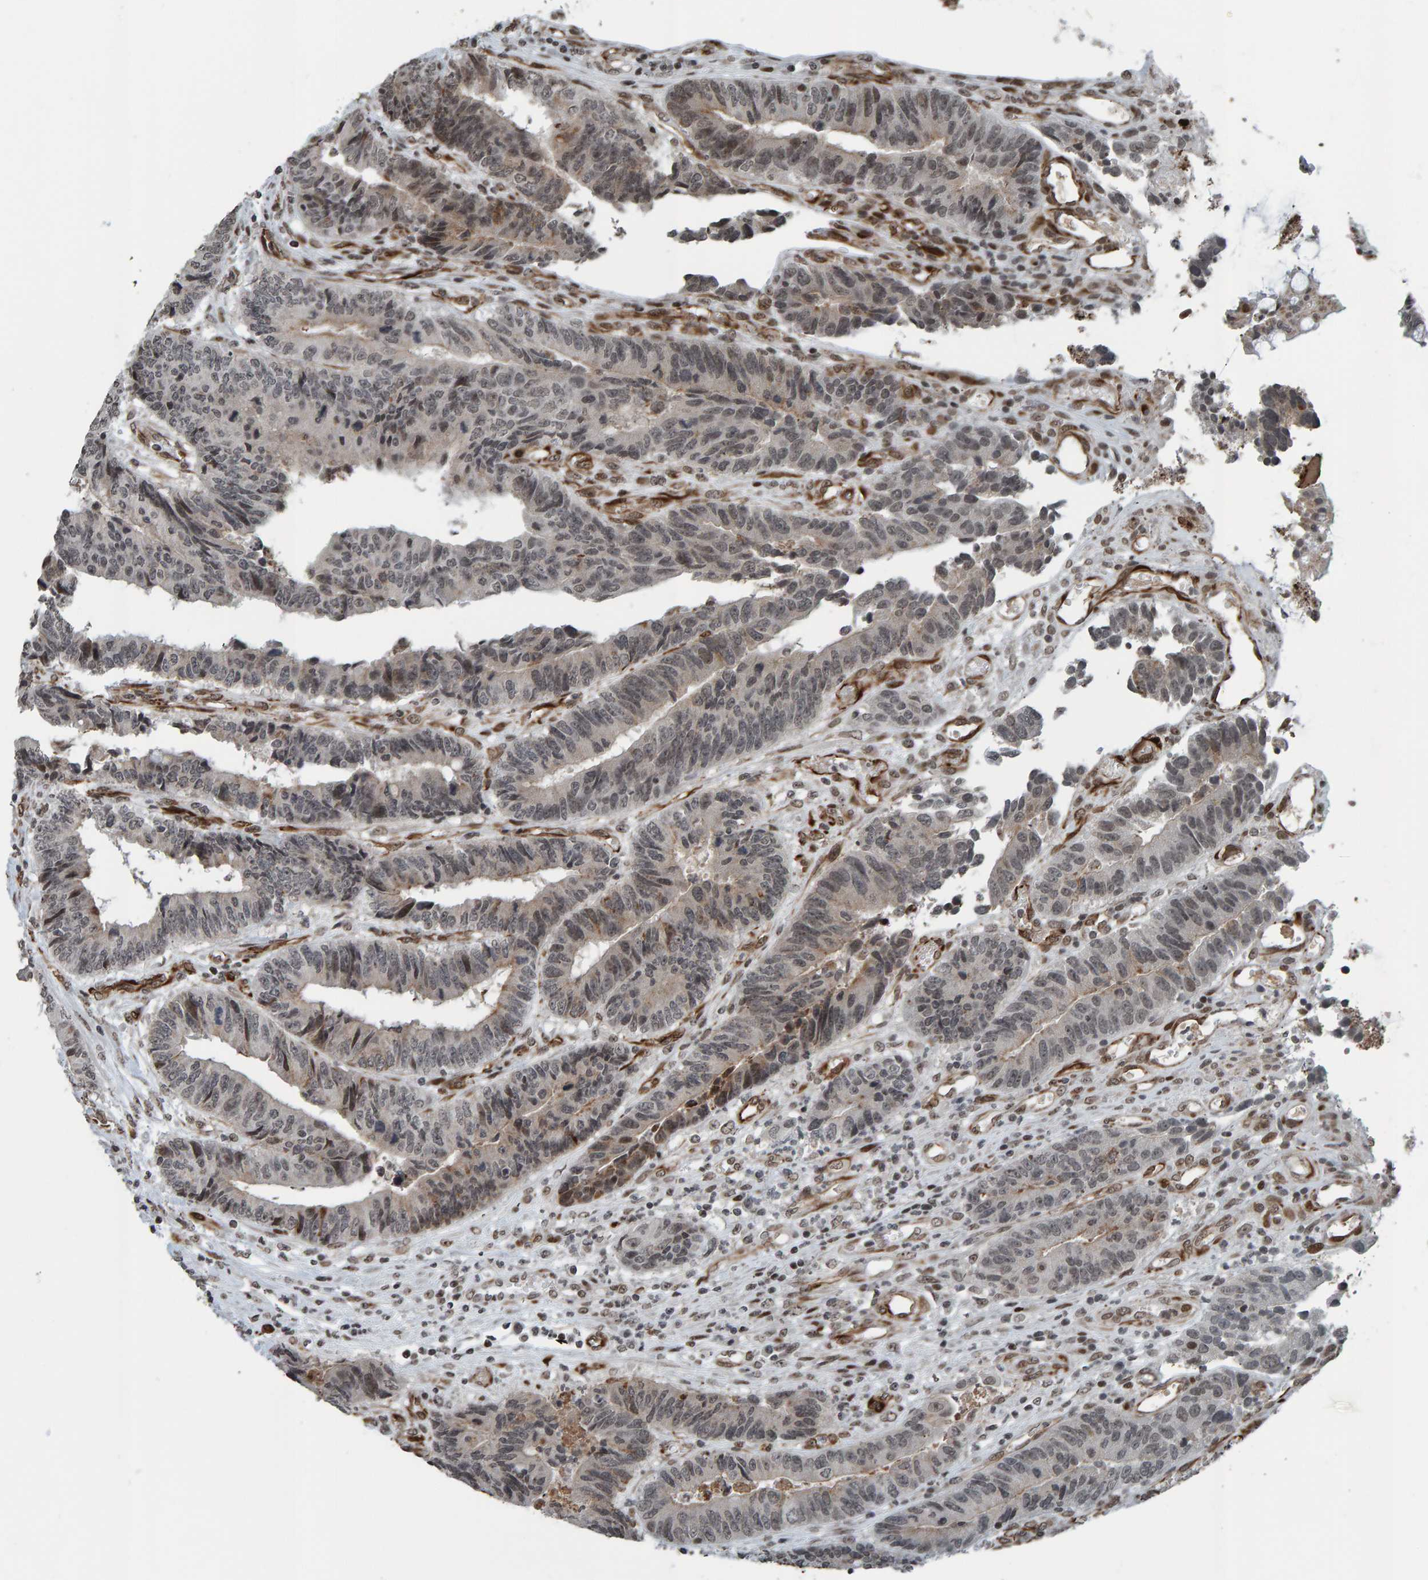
{"staining": {"intensity": "weak", "quantity": "25%-75%", "location": "cytoplasmic/membranous,nuclear"}, "tissue": "colorectal cancer", "cell_type": "Tumor cells", "image_type": "cancer", "snomed": [{"axis": "morphology", "description": "Adenocarcinoma, NOS"}, {"axis": "topography", "description": "Rectum"}], "caption": "This is an image of immunohistochemistry staining of colorectal cancer (adenocarcinoma), which shows weak expression in the cytoplasmic/membranous and nuclear of tumor cells.", "gene": "ZNF366", "patient": {"sex": "male", "age": 84}}